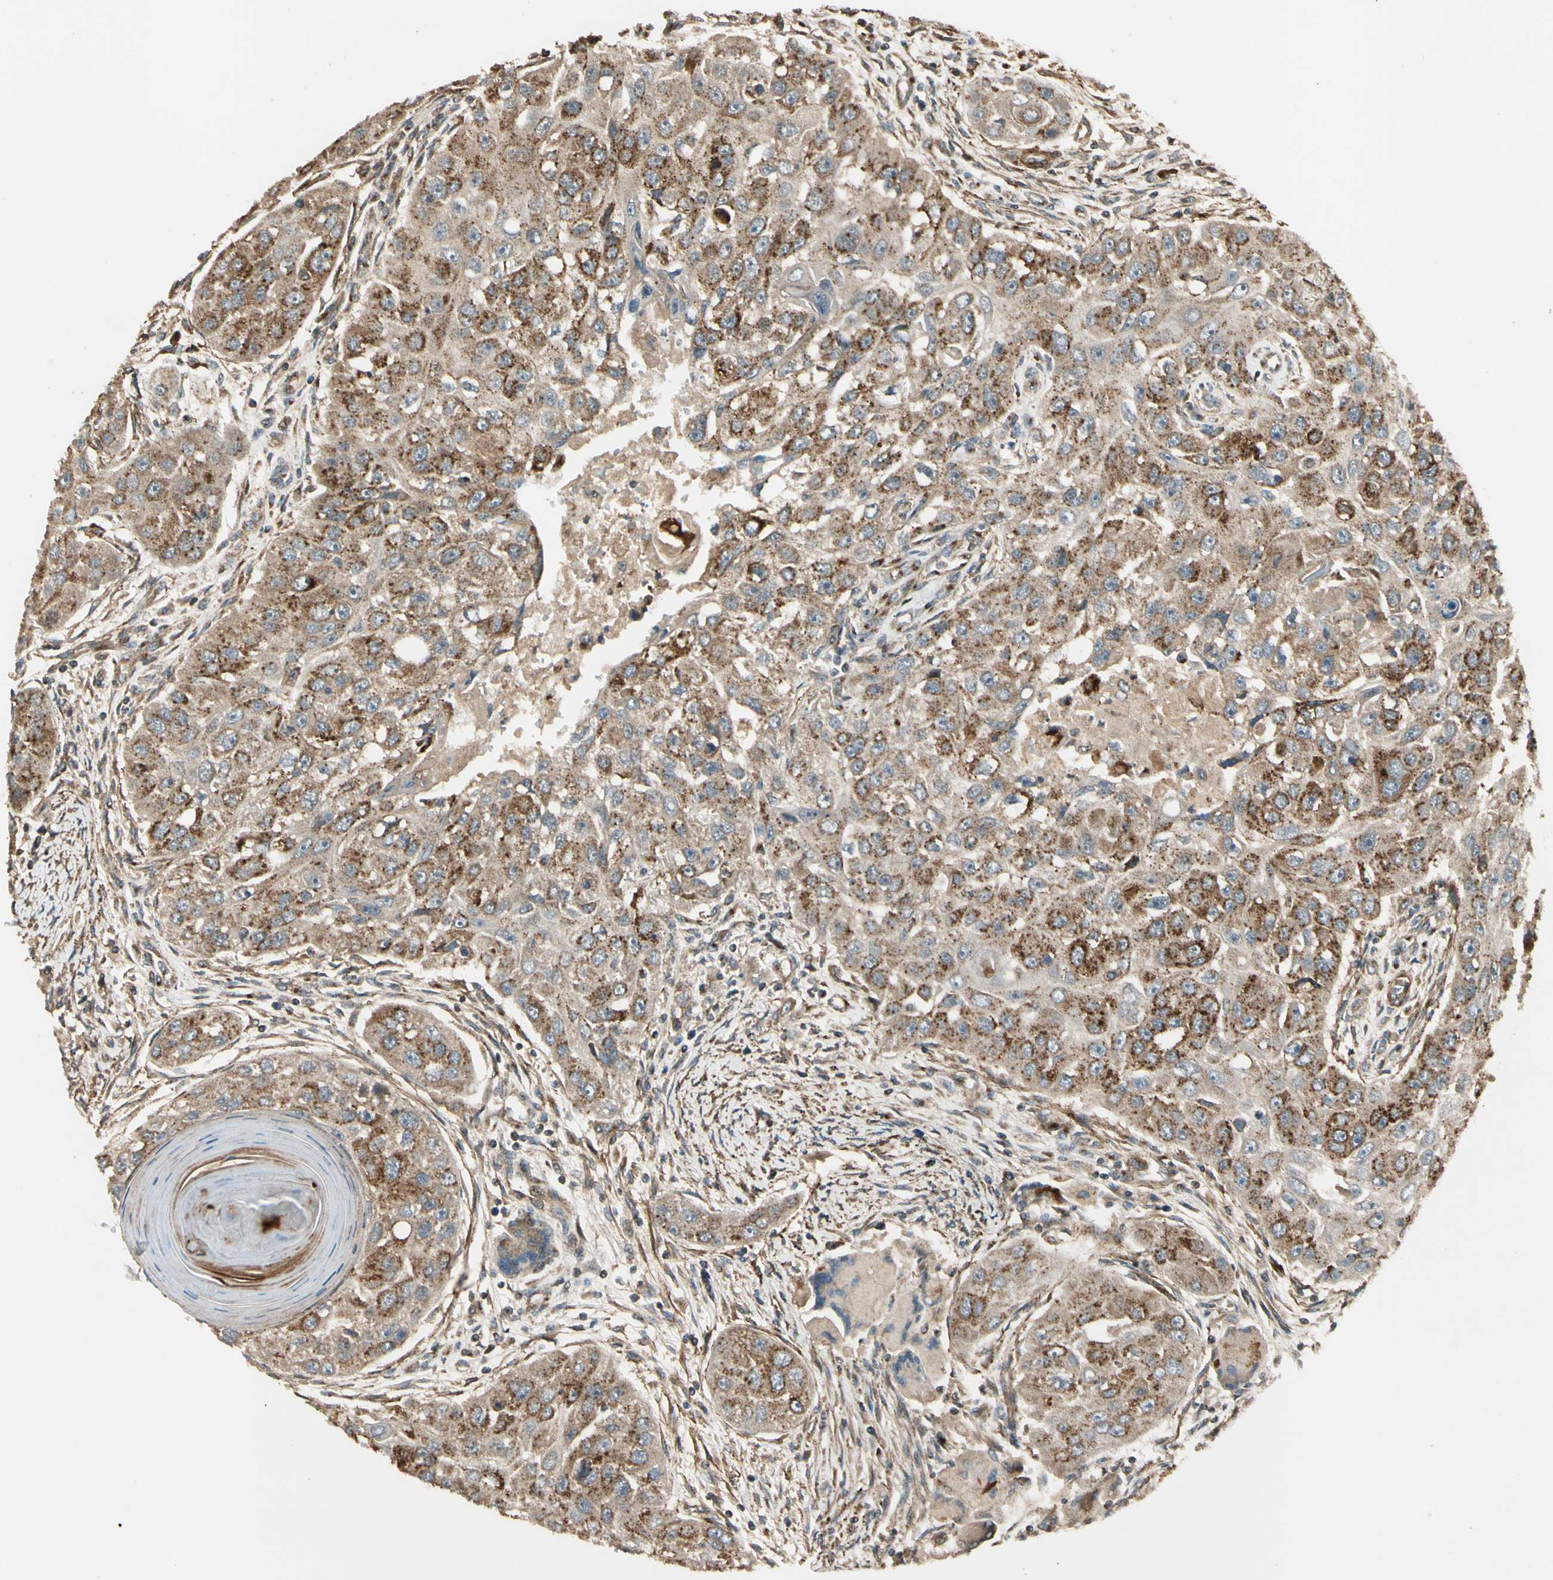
{"staining": {"intensity": "moderate", "quantity": ">75%", "location": "cytoplasmic/membranous"}, "tissue": "head and neck cancer", "cell_type": "Tumor cells", "image_type": "cancer", "snomed": [{"axis": "morphology", "description": "Normal tissue, NOS"}, {"axis": "morphology", "description": "Squamous cell carcinoma, NOS"}, {"axis": "topography", "description": "Skeletal muscle"}, {"axis": "topography", "description": "Head-Neck"}], "caption": "Immunohistochemical staining of human squamous cell carcinoma (head and neck) exhibits medium levels of moderate cytoplasmic/membranous protein expression in about >75% of tumor cells.", "gene": "GCK", "patient": {"sex": "male", "age": 51}}